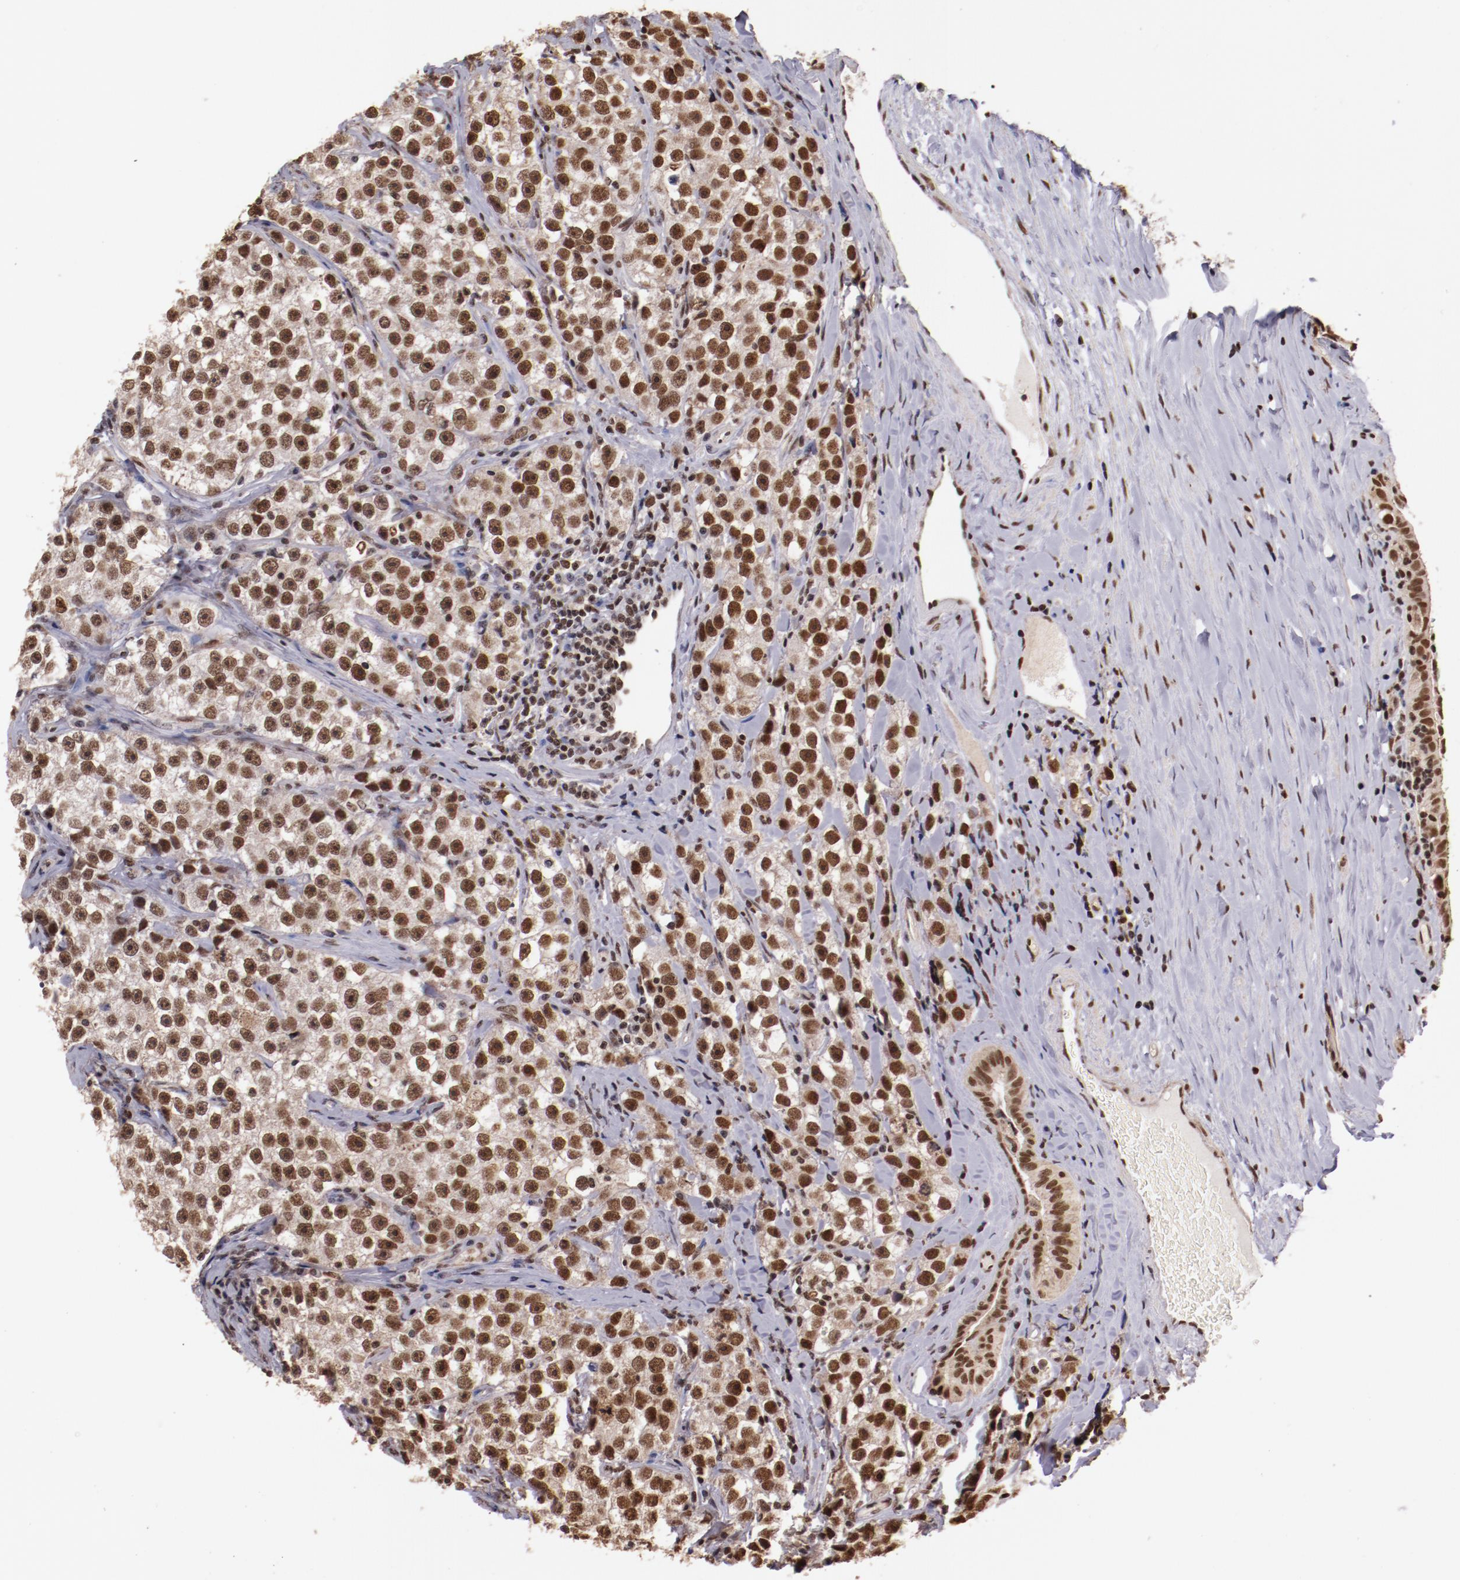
{"staining": {"intensity": "moderate", "quantity": ">75%", "location": "nuclear"}, "tissue": "testis cancer", "cell_type": "Tumor cells", "image_type": "cancer", "snomed": [{"axis": "morphology", "description": "Seminoma, NOS"}, {"axis": "topography", "description": "Testis"}], "caption": "A high-resolution image shows IHC staining of seminoma (testis), which demonstrates moderate nuclear positivity in about >75% of tumor cells. Using DAB (3,3'-diaminobenzidine) (brown) and hematoxylin (blue) stains, captured at high magnification using brightfield microscopy.", "gene": "STAG2", "patient": {"sex": "male", "age": 32}}